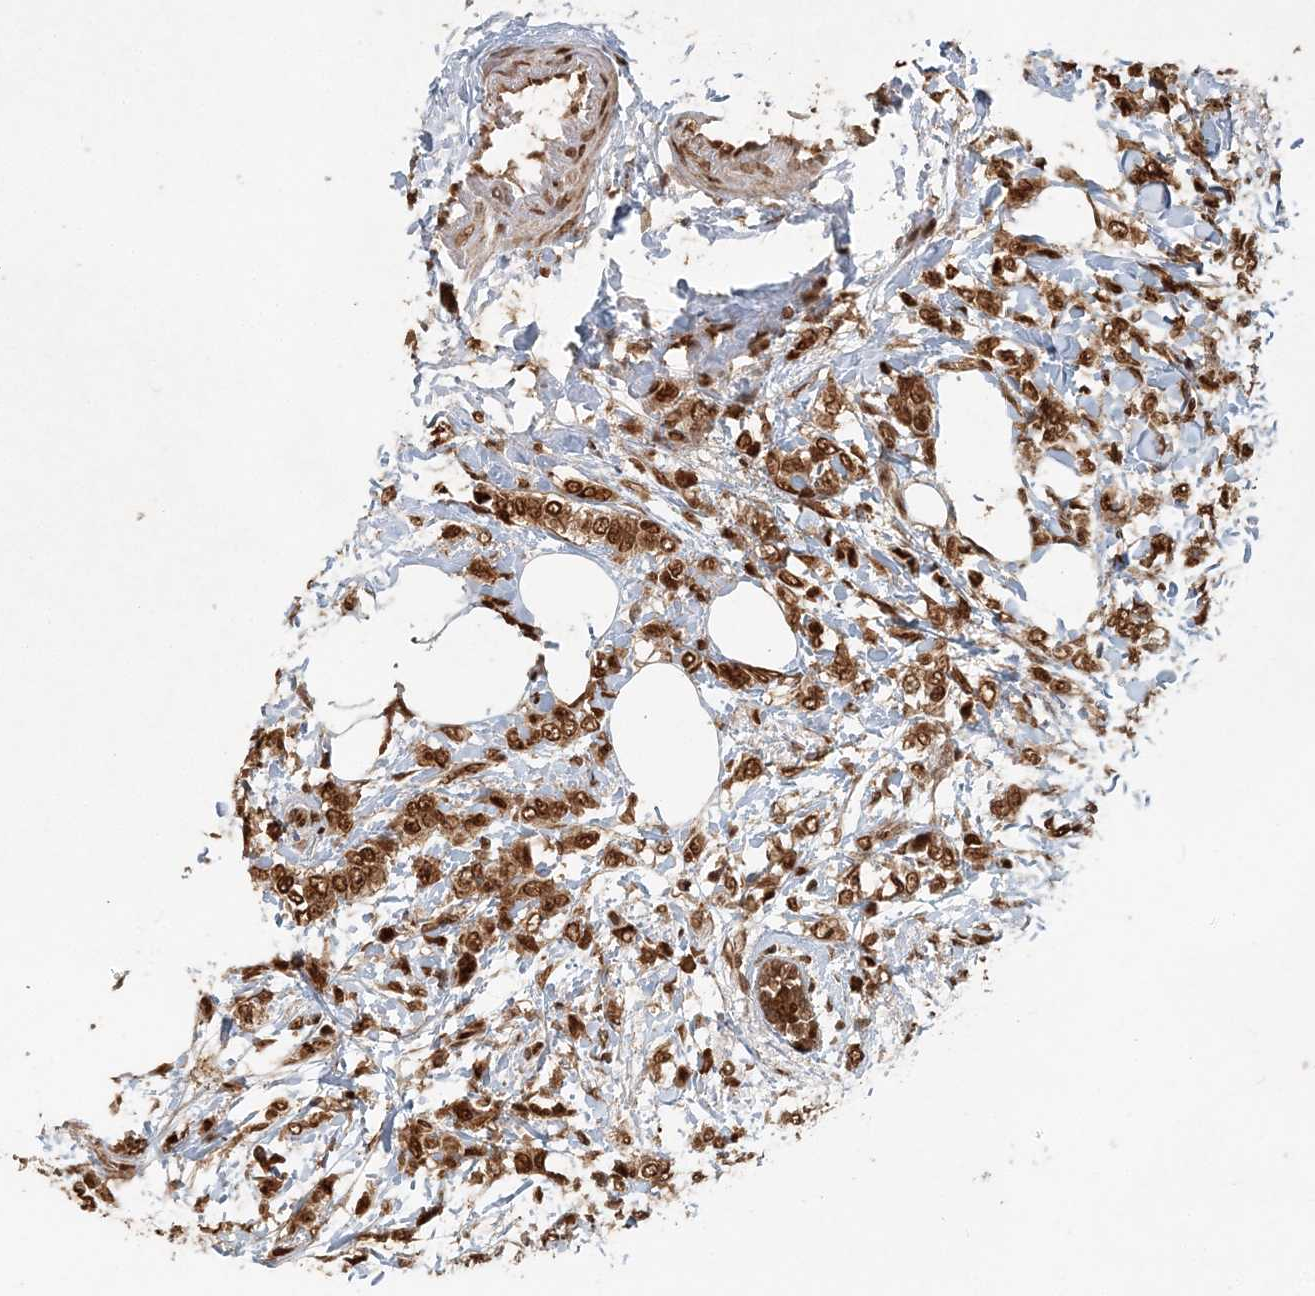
{"staining": {"intensity": "moderate", "quantity": ">75%", "location": "cytoplasmic/membranous,nuclear"}, "tissue": "breast cancer", "cell_type": "Tumor cells", "image_type": "cancer", "snomed": [{"axis": "morphology", "description": "Lobular carcinoma, in situ"}, {"axis": "morphology", "description": "Lobular carcinoma"}, {"axis": "topography", "description": "Breast"}], "caption": "Immunohistochemistry of breast lobular carcinoma in situ shows medium levels of moderate cytoplasmic/membranous and nuclear expression in about >75% of tumor cells. (IHC, brightfield microscopy, high magnification).", "gene": "ARHGAP35", "patient": {"sex": "female", "age": 41}}